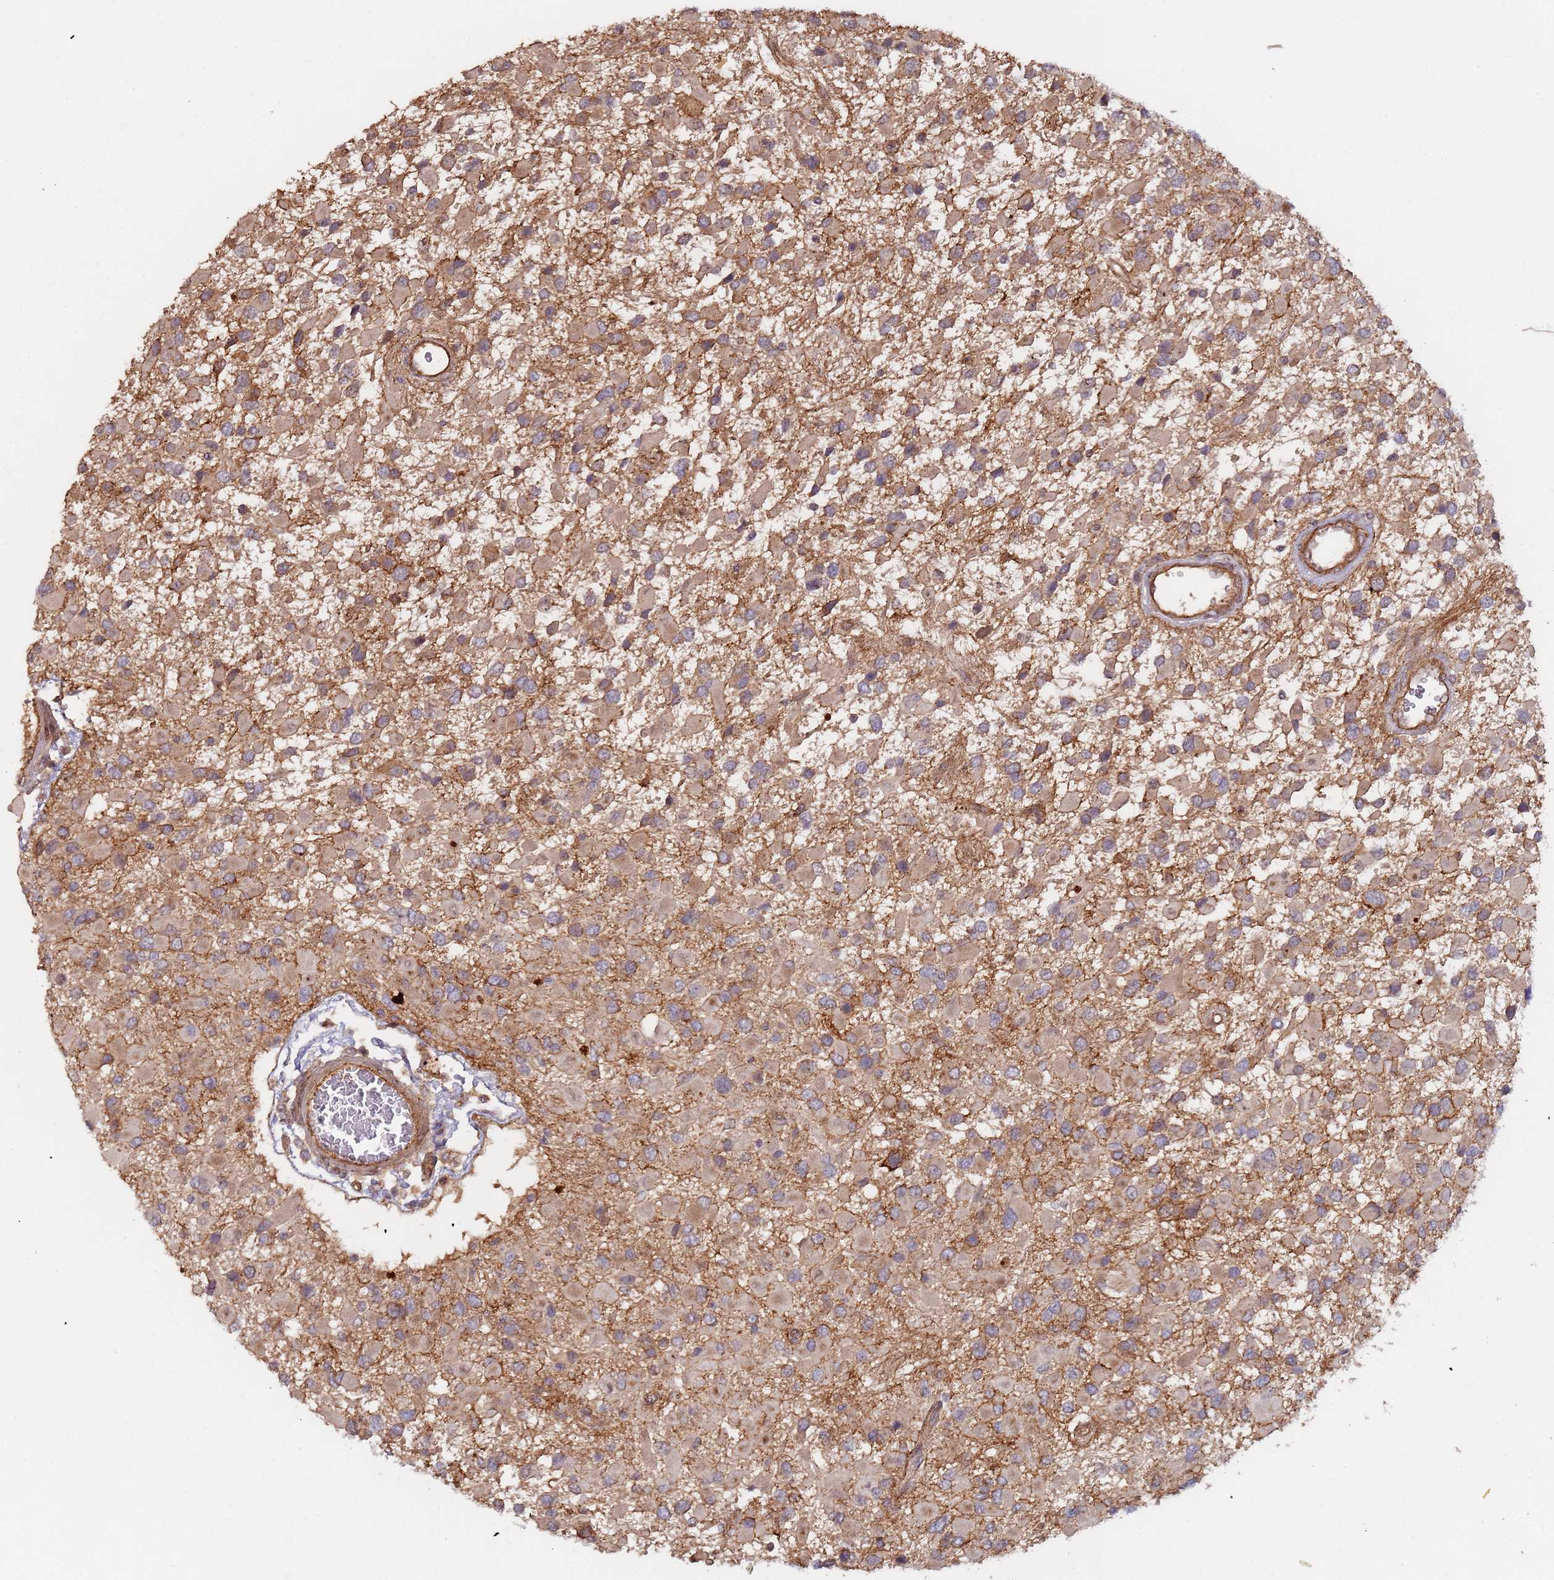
{"staining": {"intensity": "moderate", "quantity": ">75%", "location": "cytoplasmic/membranous"}, "tissue": "glioma", "cell_type": "Tumor cells", "image_type": "cancer", "snomed": [{"axis": "morphology", "description": "Glioma, malignant, High grade"}, {"axis": "topography", "description": "Brain"}], "caption": "Glioma stained with a brown dye demonstrates moderate cytoplasmic/membranous positive expression in about >75% of tumor cells.", "gene": "KANSL1L", "patient": {"sex": "male", "age": 53}}